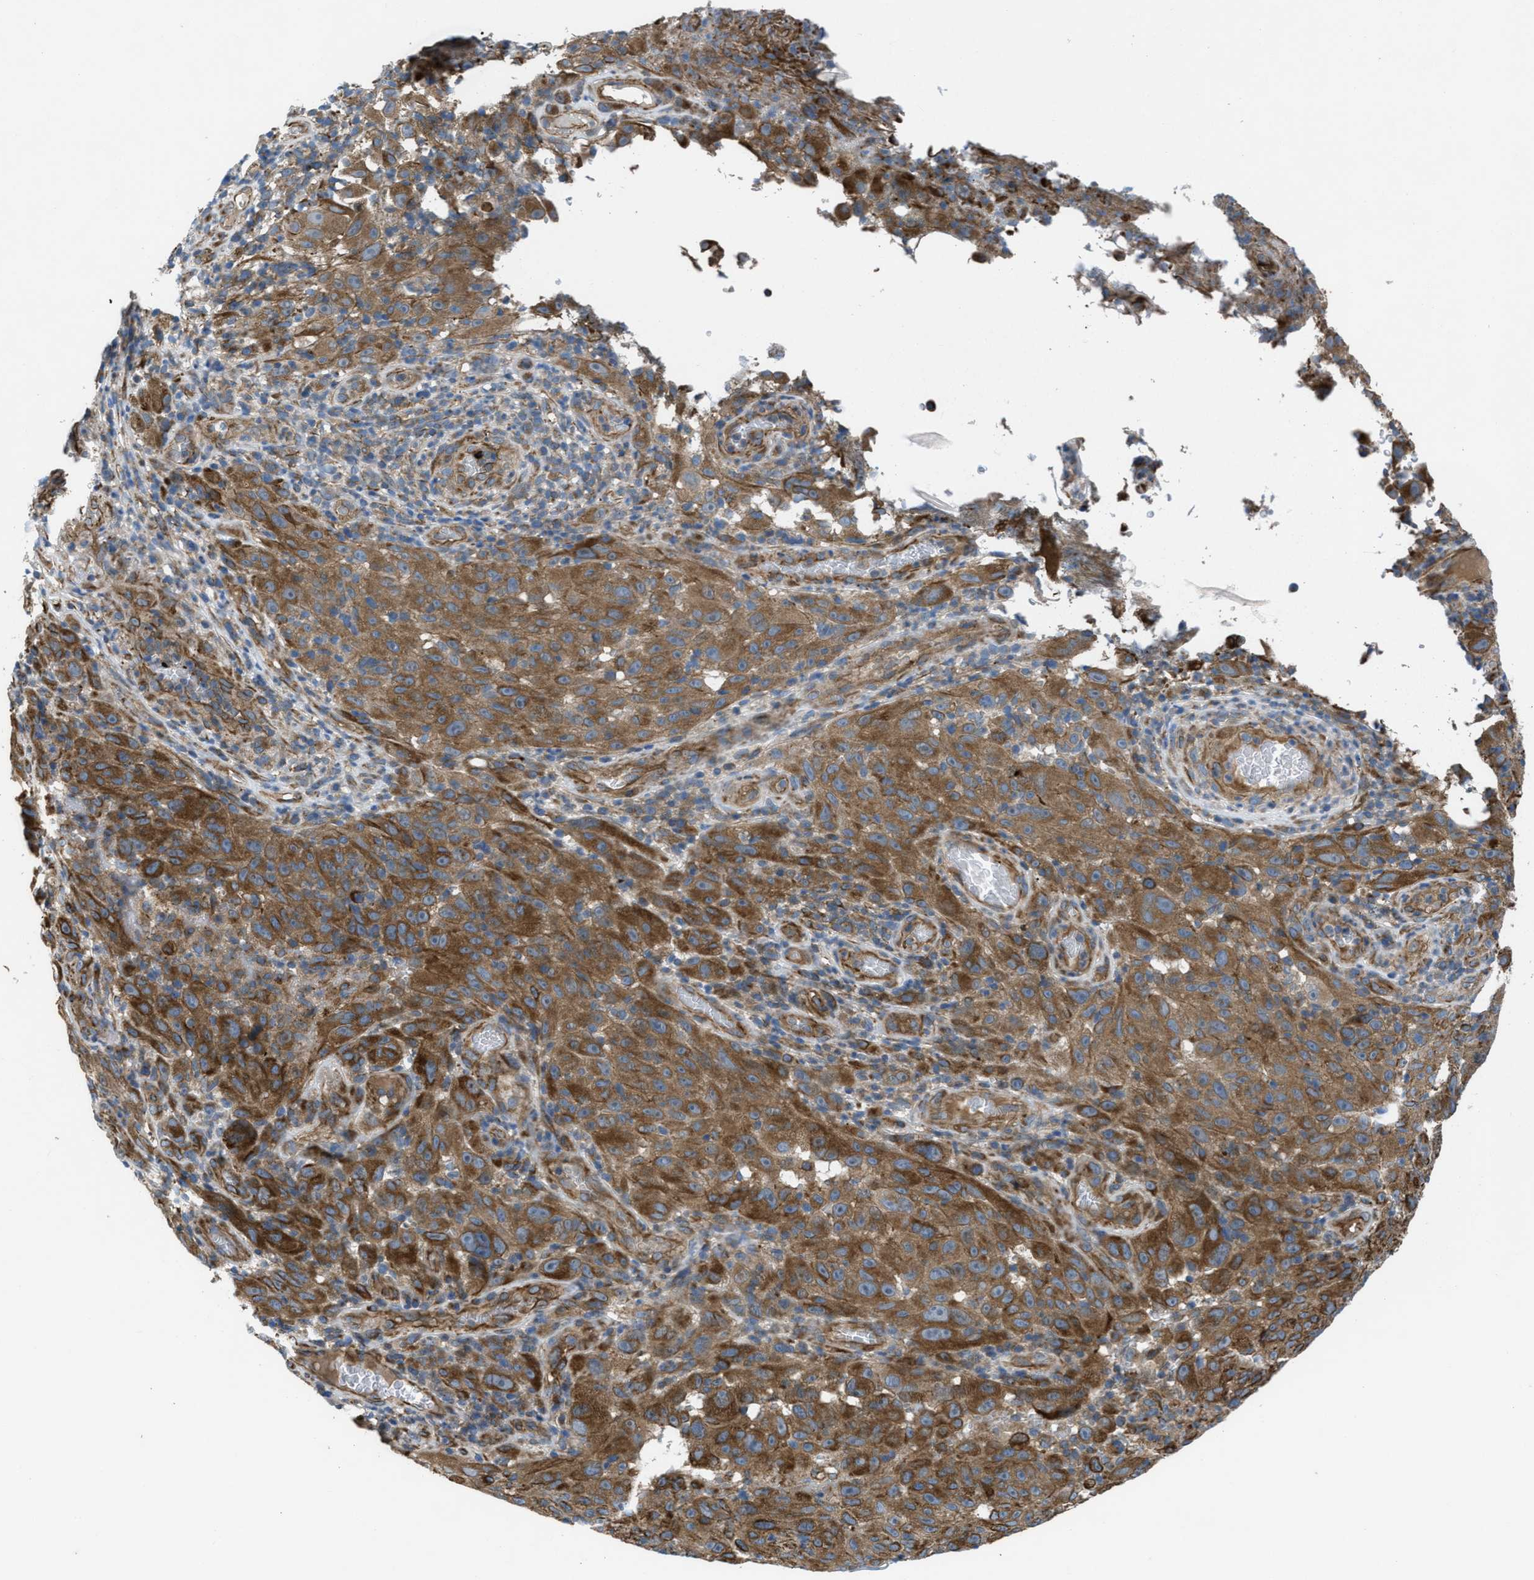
{"staining": {"intensity": "moderate", "quantity": ">75%", "location": "cytoplasmic/membranous"}, "tissue": "melanoma", "cell_type": "Tumor cells", "image_type": "cancer", "snomed": [{"axis": "morphology", "description": "Malignant melanoma, NOS"}, {"axis": "topography", "description": "Skin"}], "caption": "Immunohistochemistry photomicrograph of neoplastic tissue: human melanoma stained using immunohistochemistry displays medium levels of moderate protein expression localized specifically in the cytoplasmic/membranous of tumor cells, appearing as a cytoplasmic/membranous brown color.", "gene": "SLC6A9", "patient": {"sex": "female", "age": 82}}